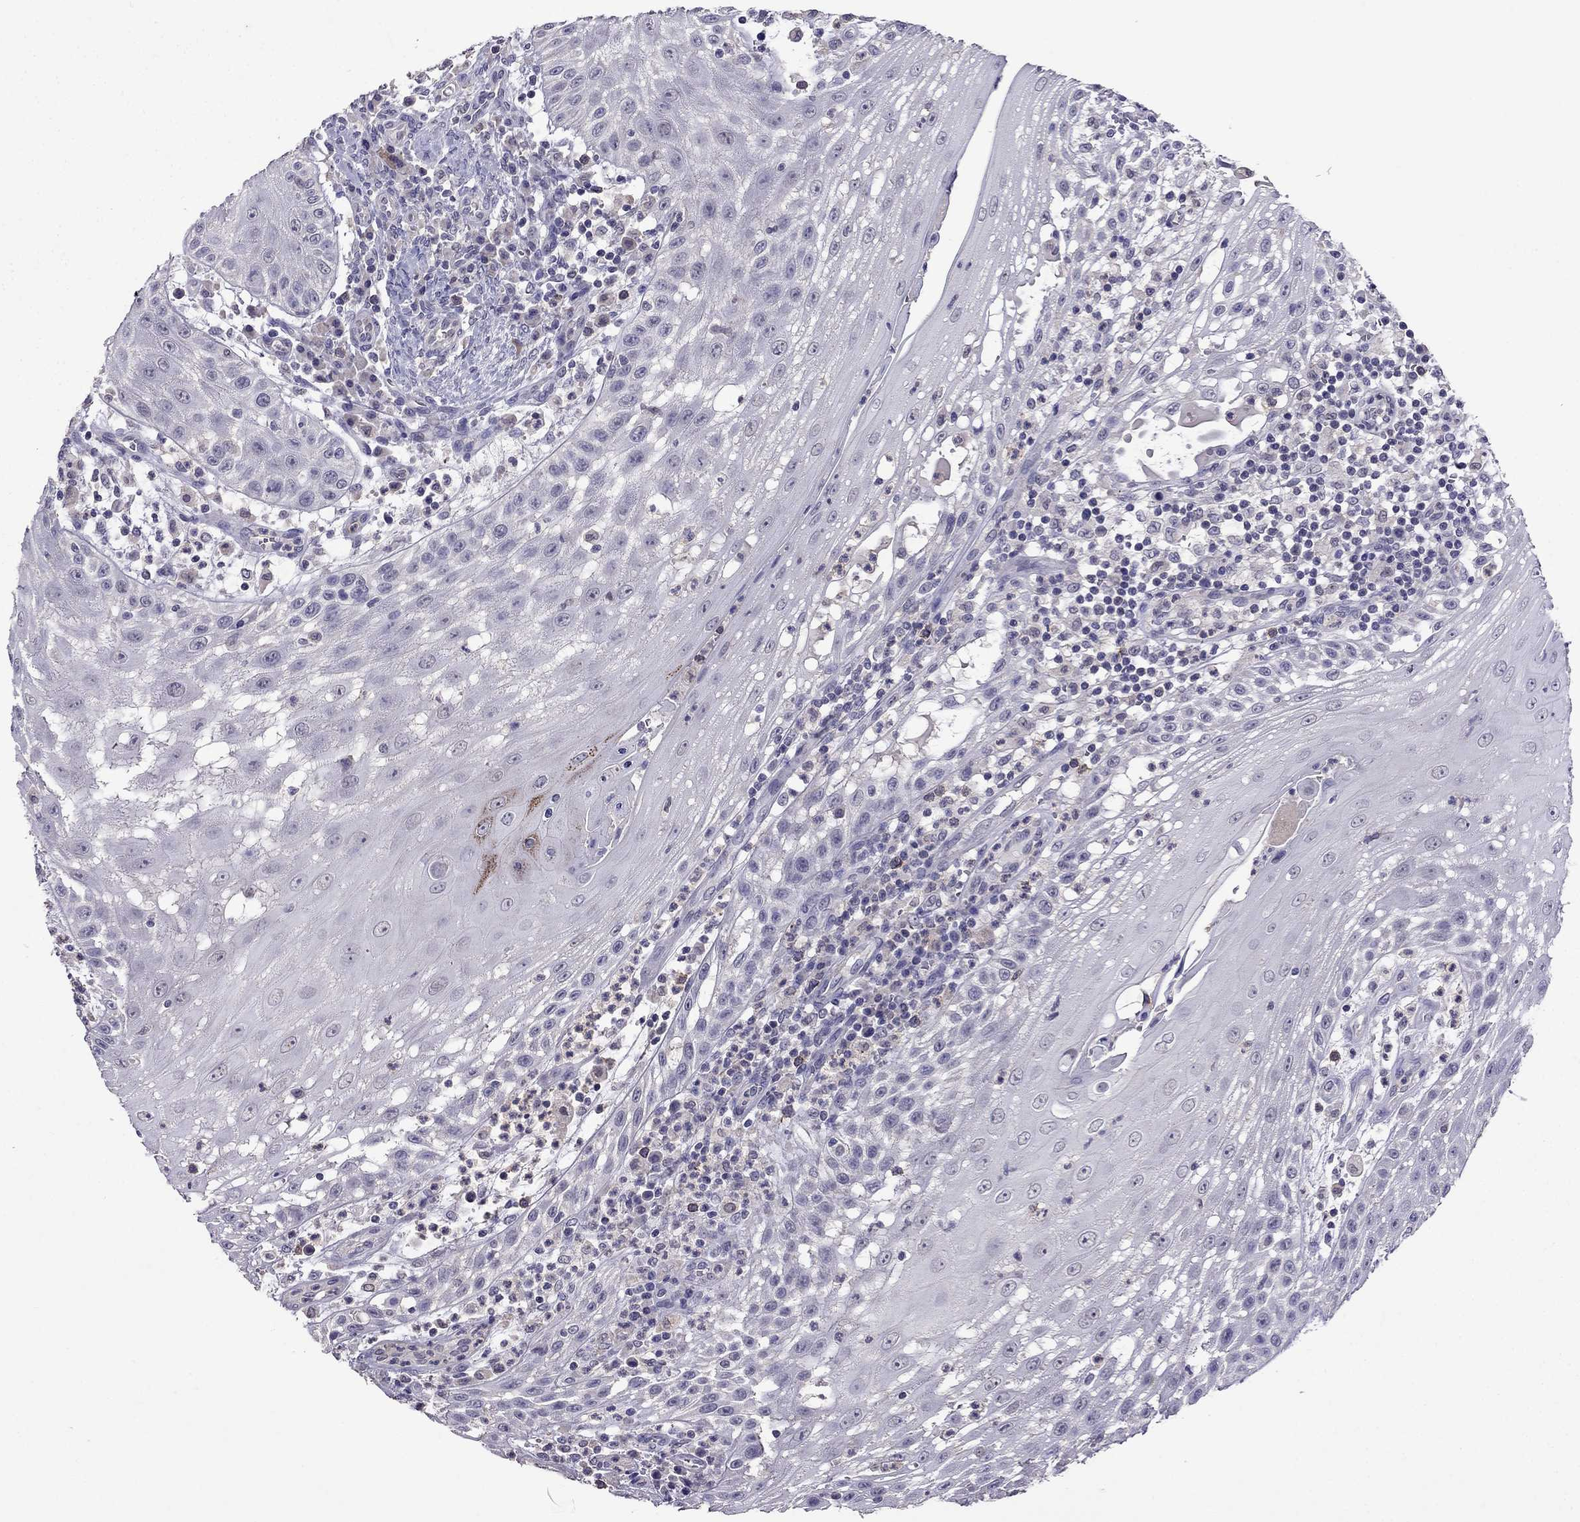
{"staining": {"intensity": "negative", "quantity": "none", "location": "none"}, "tissue": "head and neck cancer", "cell_type": "Tumor cells", "image_type": "cancer", "snomed": [{"axis": "morphology", "description": "Squamous cell carcinoma, NOS"}, {"axis": "topography", "description": "Oral tissue"}, {"axis": "topography", "description": "Head-Neck"}], "caption": "This image is of head and neck cancer stained with IHC to label a protein in brown with the nuclei are counter-stained blue. There is no expression in tumor cells.", "gene": "AQP9", "patient": {"sex": "male", "age": 58}}